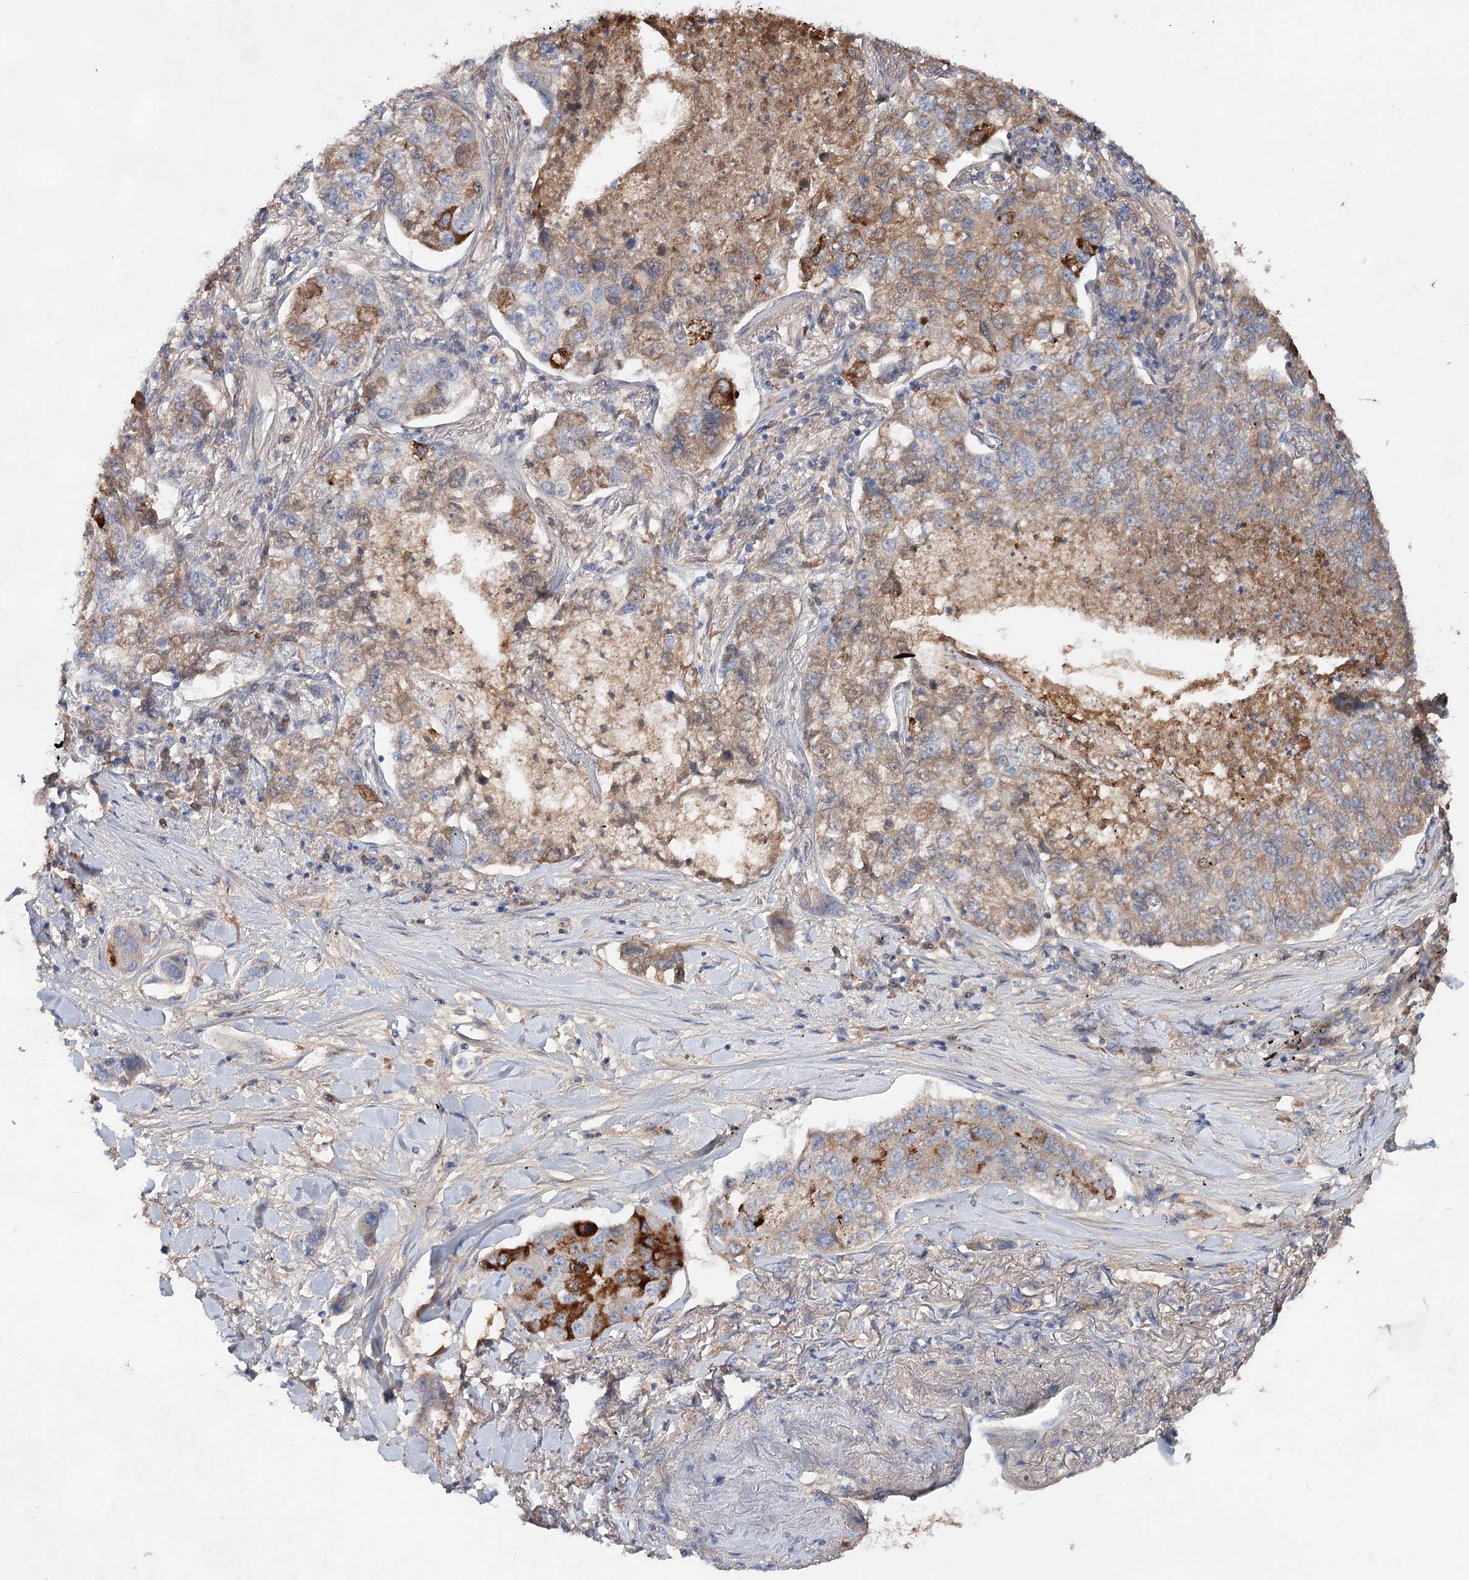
{"staining": {"intensity": "weak", "quantity": "25%-75%", "location": "cytoplasmic/membranous"}, "tissue": "lung cancer", "cell_type": "Tumor cells", "image_type": "cancer", "snomed": [{"axis": "morphology", "description": "Adenocarcinoma, NOS"}, {"axis": "topography", "description": "Lung"}], "caption": "Immunohistochemical staining of adenocarcinoma (lung) demonstrates low levels of weak cytoplasmic/membranous positivity in approximately 25%-75% of tumor cells.", "gene": "TASOR2", "patient": {"sex": "male", "age": 49}}